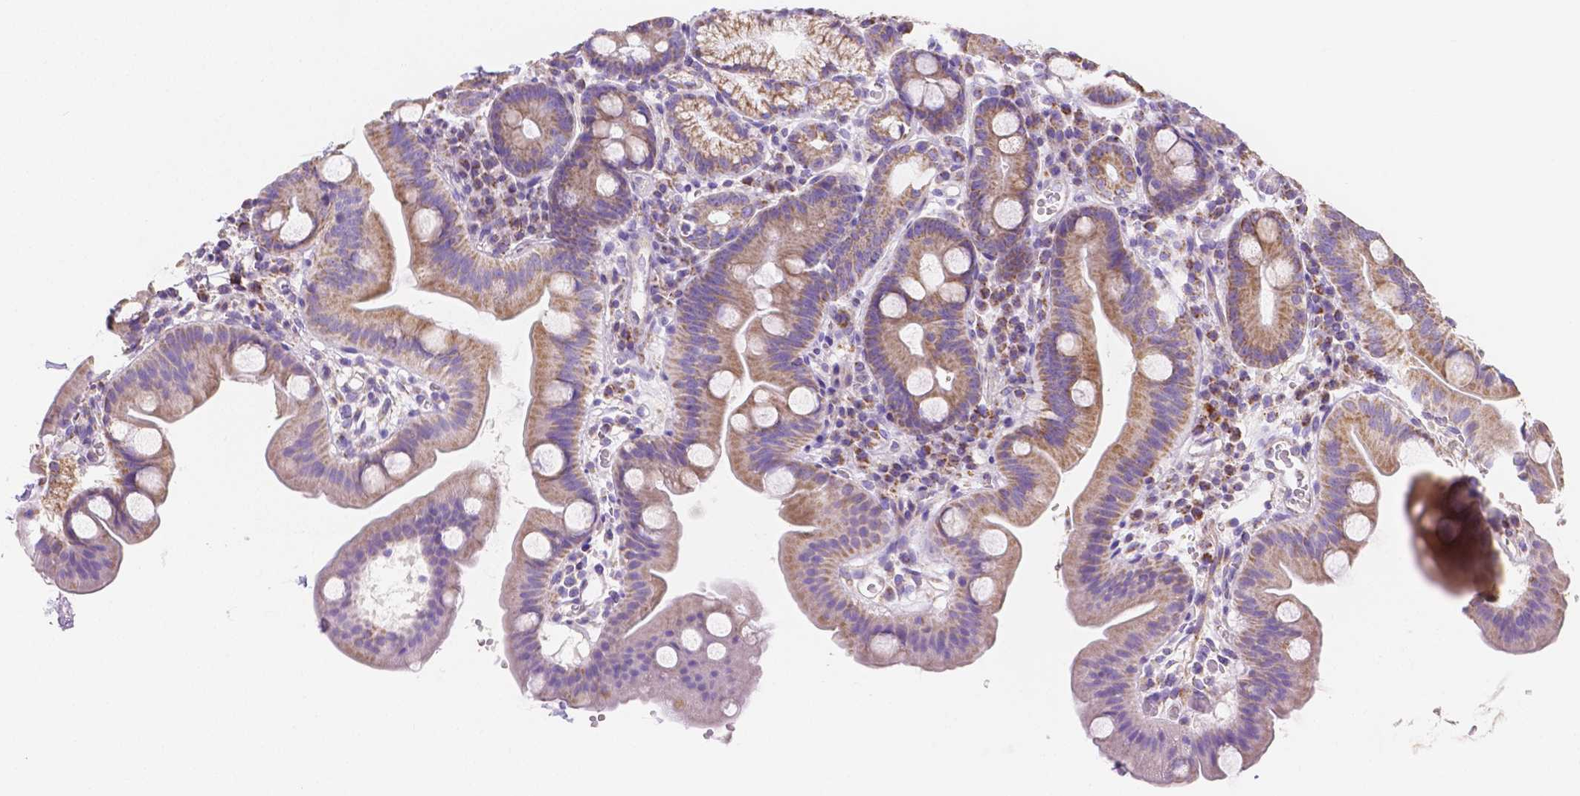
{"staining": {"intensity": "moderate", "quantity": ">75%", "location": "cytoplasmic/membranous"}, "tissue": "duodenum", "cell_type": "Glandular cells", "image_type": "normal", "snomed": [{"axis": "morphology", "description": "Normal tissue, NOS"}, {"axis": "topography", "description": "Duodenum"}], "caption": "Protein staining of benign duodenum demonstrates moderate cytoplasmic/membranous expression in approximately >75% of glandular cells.", "gene": "SGTB", "patient": {"sex": "male", "age": 59}}